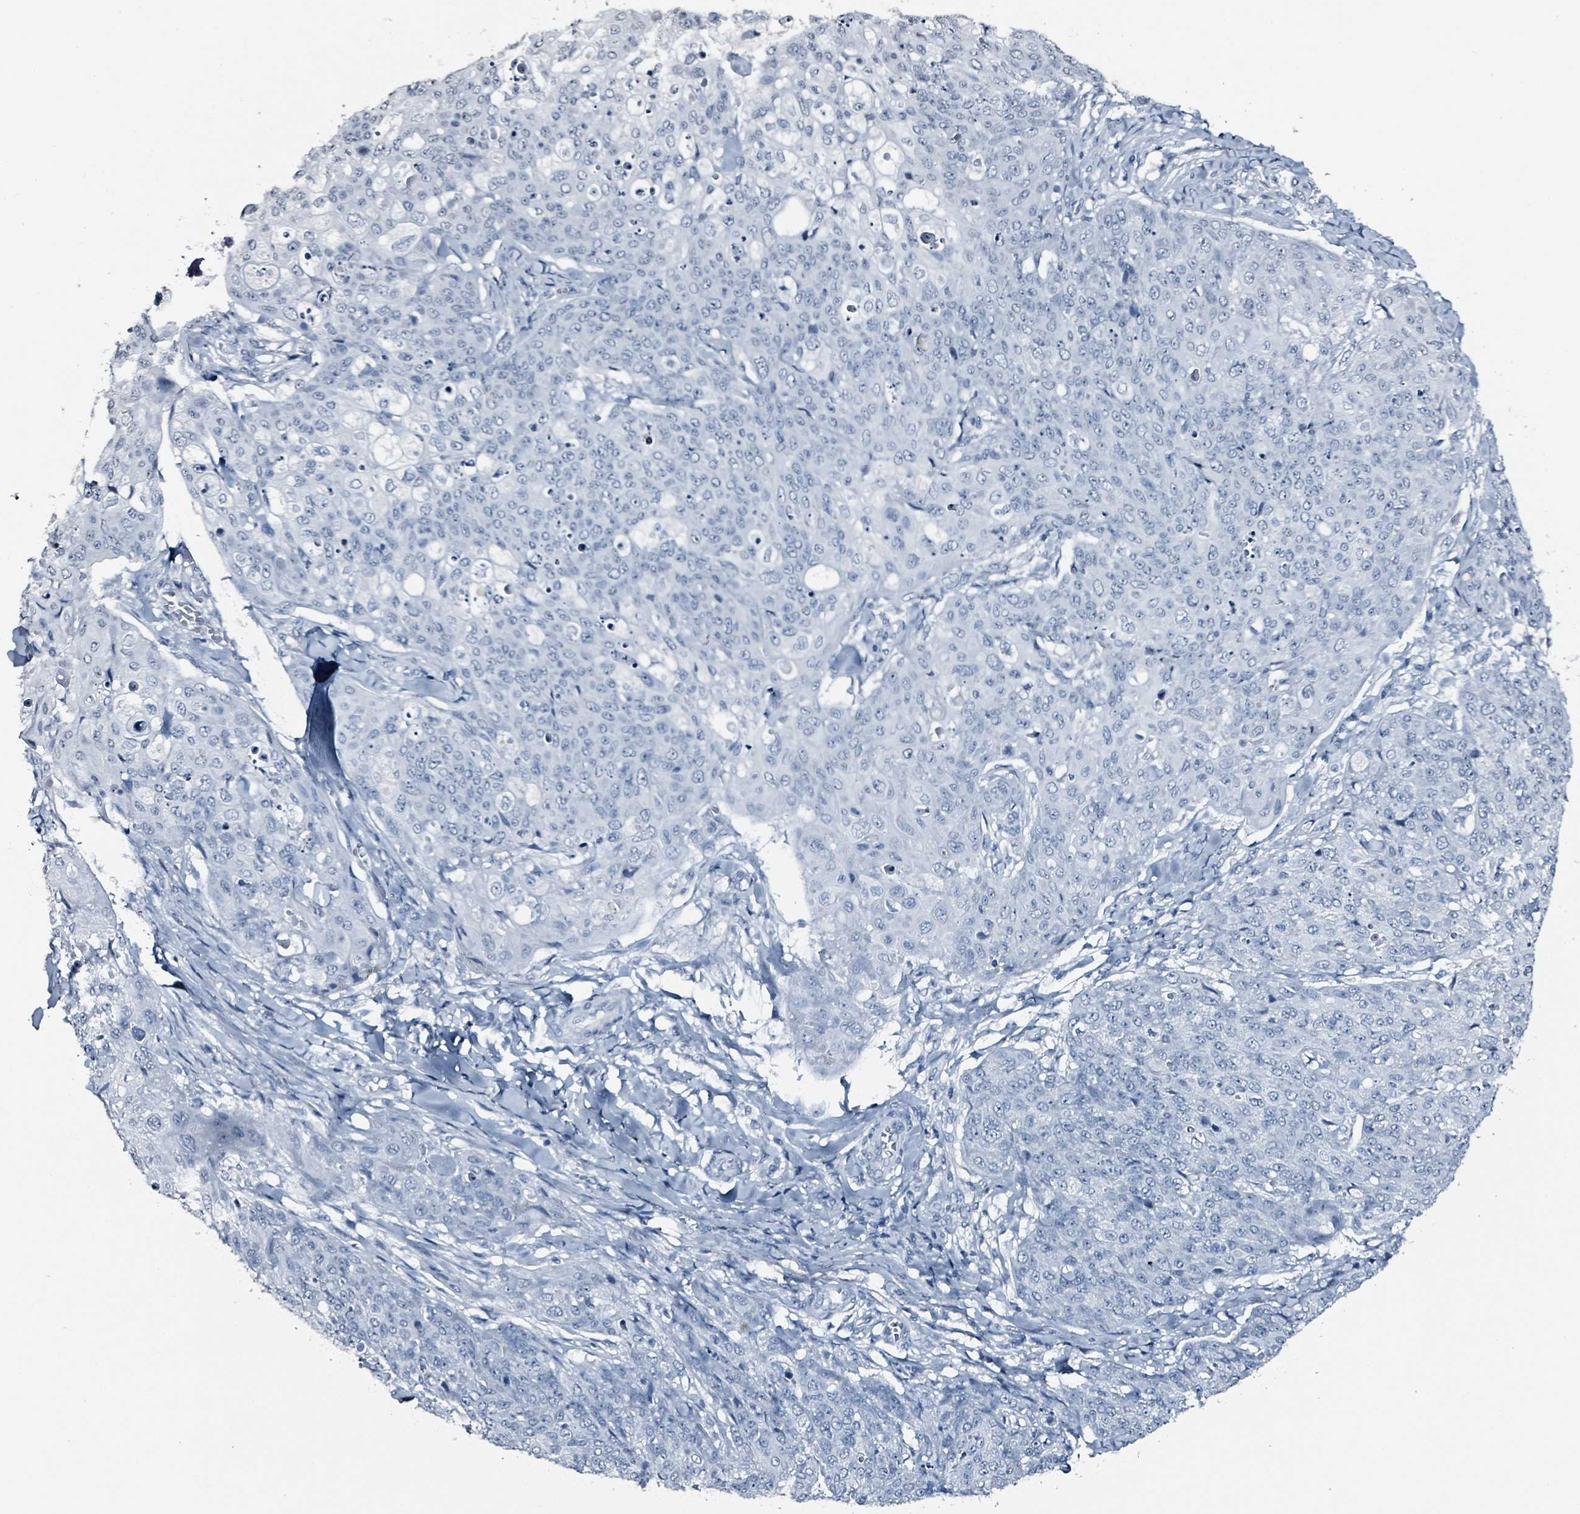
{"staining": {"intensity": "negative", "quantity": "none", "location": "none"}, "tissue": "skin cancer", "cell_type": "Tumor cells", "image_type": "cancer", "snomed": [{"axis": "morphology", "description": "Squamous cell carcinoma, NOS"}, {"axis": "topography", "description": "Skin"}, {"axis": "topography", "description": "Vulva"}], "caption": "This is an immunohistochemistry micrograph of skin cancer (squamous cell carcinoma). There is no staining in tumor cells.", "gene": "CA9", "patient": {"sex": "female", "age": 85}}